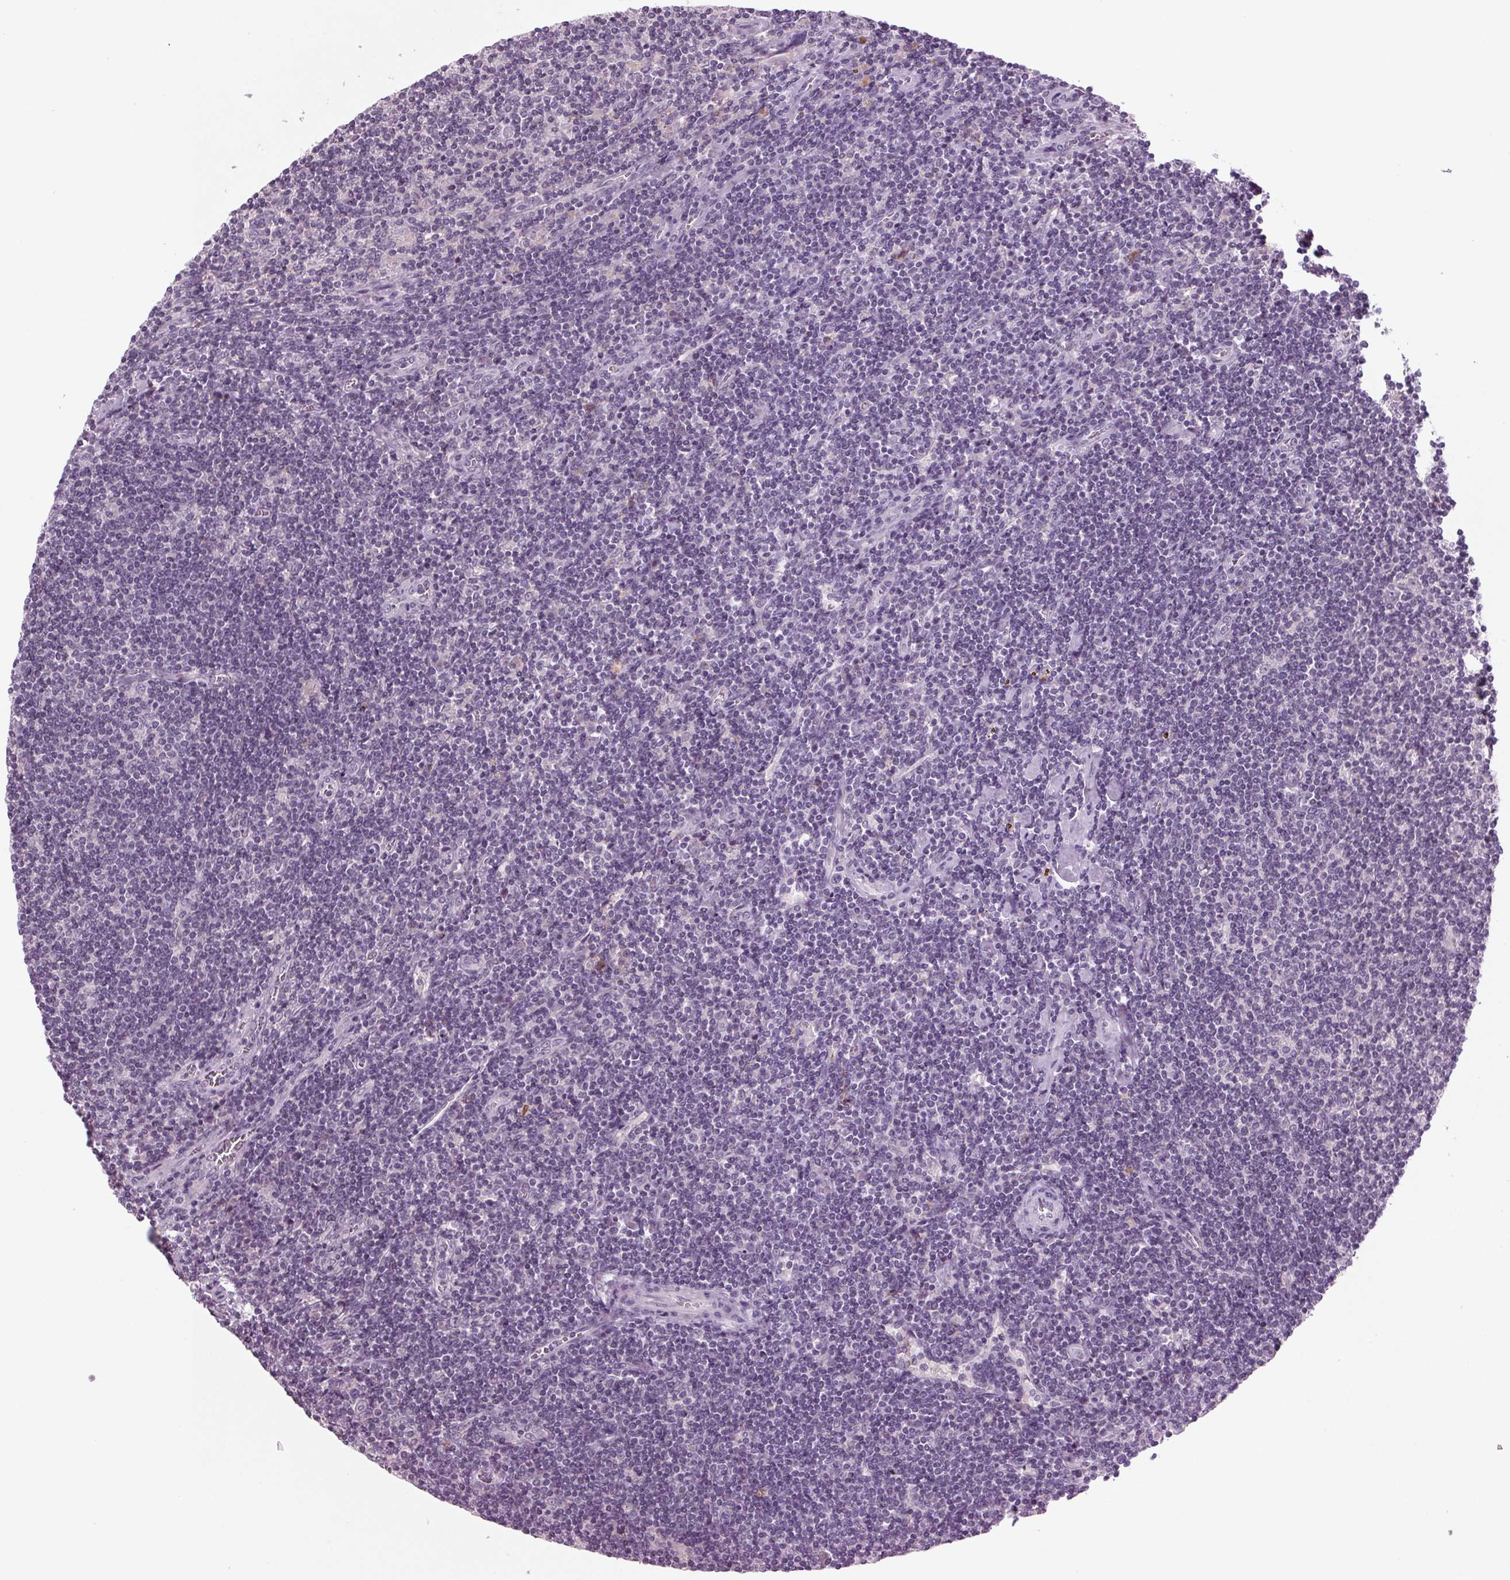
{"staining": {"intensity": "negative", "quantity": "none", "location": "none"}, "tissue": "lymphoma", "cell_type": "Tumor cells", "image_type": "cancer", "snomed": [{"axis": "morphology", "description": "Hodgkin's disease, NOS"}, {"axis": "topography", "description": "Lymph node"}], "caption": "Tumor cells are negative for protein expression in human Hodgkin's disease. (DAB IHC visualized using brightfield microscopy, high magnification).", "gene": "BHLHE22", "patient": {"sex": "male", "age": 40}}